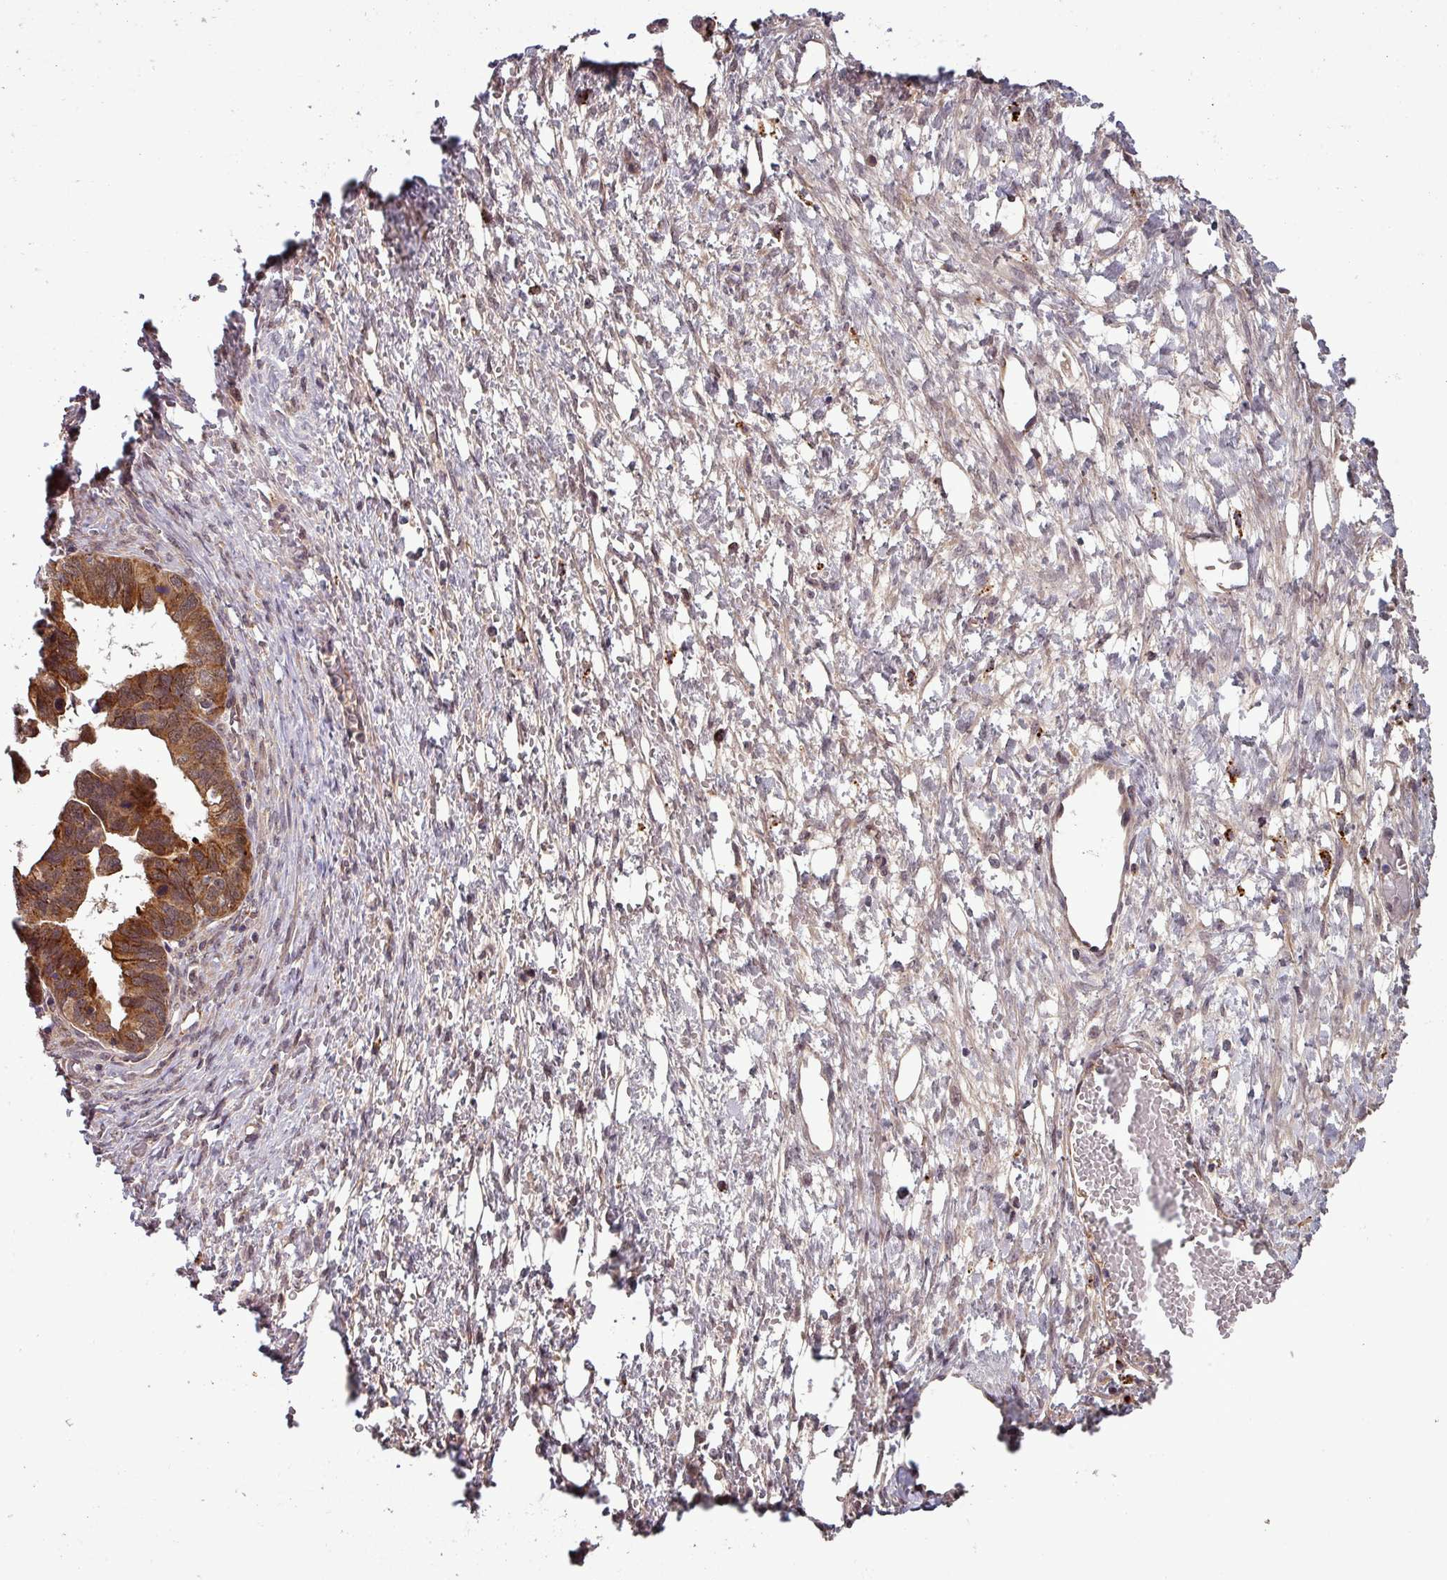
{"staining": {"intensity": "strong", "quantity": "25%-75%", "location": "cytoplasmic/membranous,nuclear"}, "tissue": "ovarian cancer", "cell_type": "Tumor cells", "image_type": "cancer", "snomed": [{"axis": "morphology", "description": "Cystadenocarcinoma, serous, NOS"}, {"axis": "topography", "description": "Ovary"}], "caption": "Protein staining of serous cystadenocarcinoma (ovarian) tissue demonstrates strong cytoplasmic/membranous and nuclear expression in approximately 25%-75% of tumor cells. (Stains: DAB (3,3'-diaminobenzidine) in brown, nuclei in blue, Microscopy: brightfield microscopy at high magnification).", "gene": "PUS1", "patient": {"sex": "female", "age": 64}}